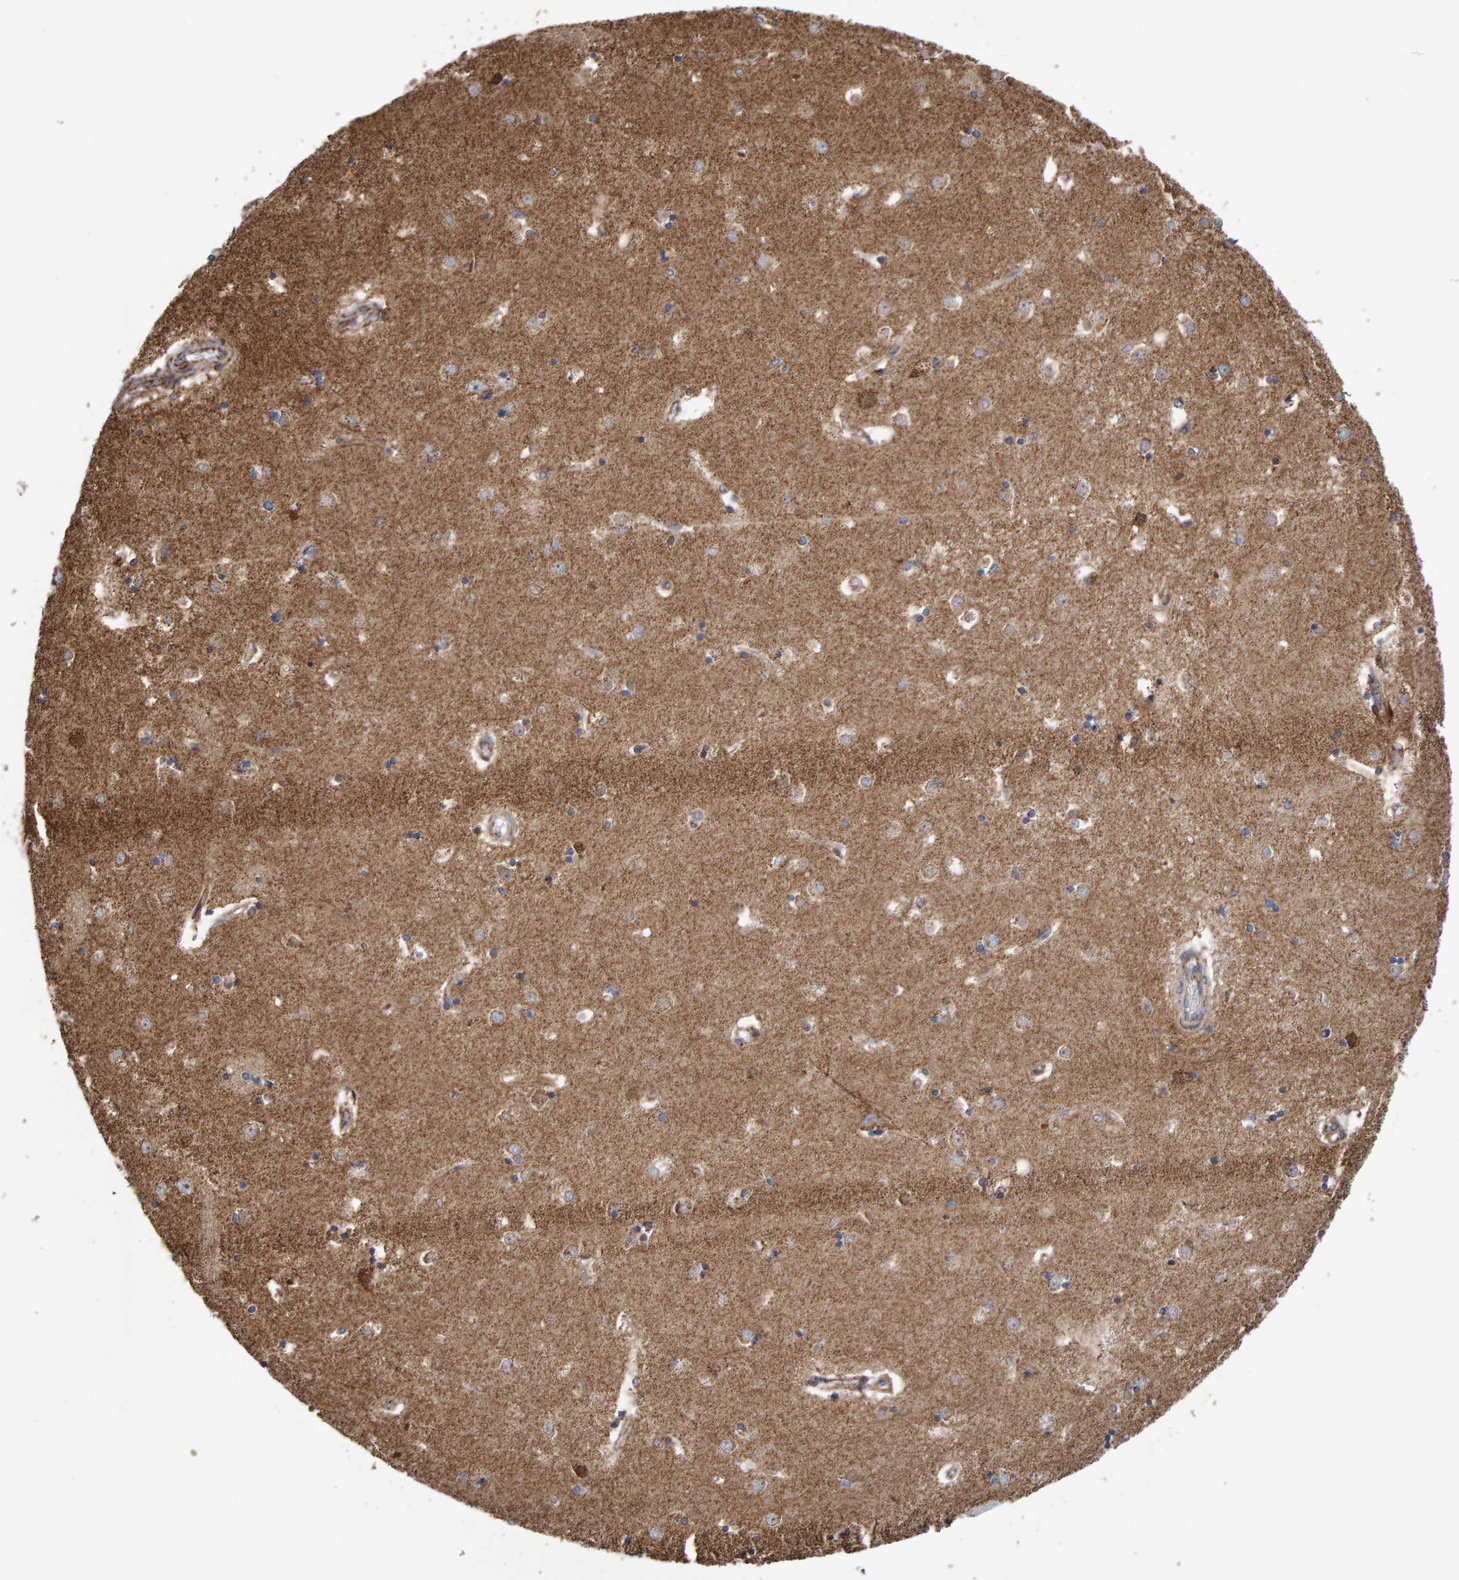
{"staining": {"intensity": "moderate", "quantity": "25%-75%", "location": "cytoplasmic/membranous"}, "tissue": "caudate", "cell_type": "Glial cells", "image_type": "normal", "snomed": [{"axis": "morphology", "description": "Normal tissue, NOS"}, {"axis": "topography", "description": "Lateral ventricle wall"}], "caption": "Immunohistochemistry (DAB) staining of benign caudate displays moderate cytoplasmic/membranous protein expression in approximately 25%-75% of glial cells.", "gene": "MRPL45", "patient": {"sex": "male", "age": 45}}